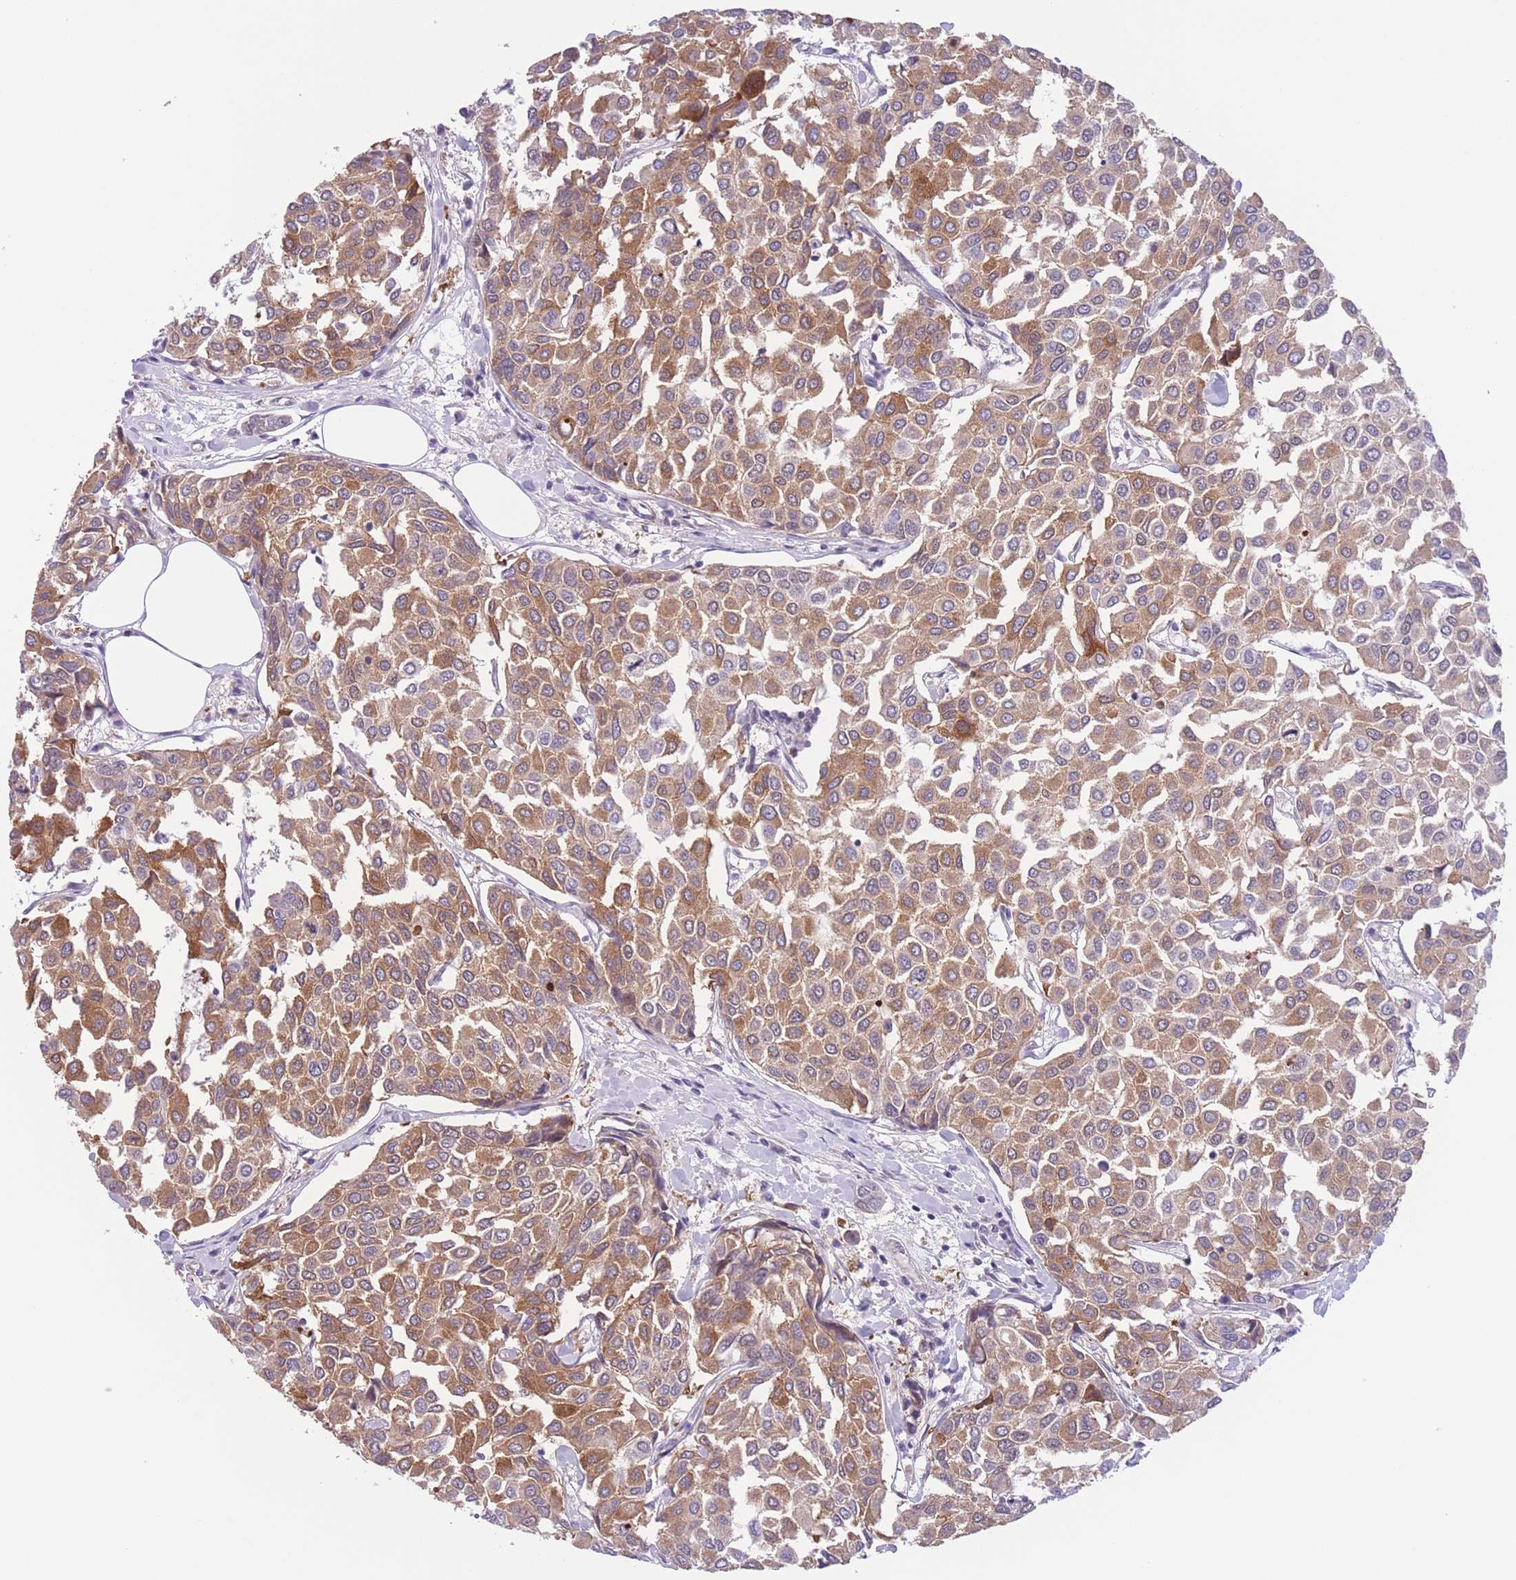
{"staining": {"intensity": "moderate", "quantity": ">75%", "location": "cytoplasmic/membranous"}, "tissue": "breast cancer", "cell_type": "Tumor cells", "image_type": "cancer", "snomed": [{"axis": "morphology", "description": "Duct carcinoma"}, {"axis": "topography", "description": "Breast"}], "caption": "Human breast invasive ductal carcinoma stained with a brown dye exhibits moderate cytoplasmic/membranous positive expression in about >75% of tumor cells.", "gene": "C9orf152", "patient": {"sex": "female", "age": 55}}